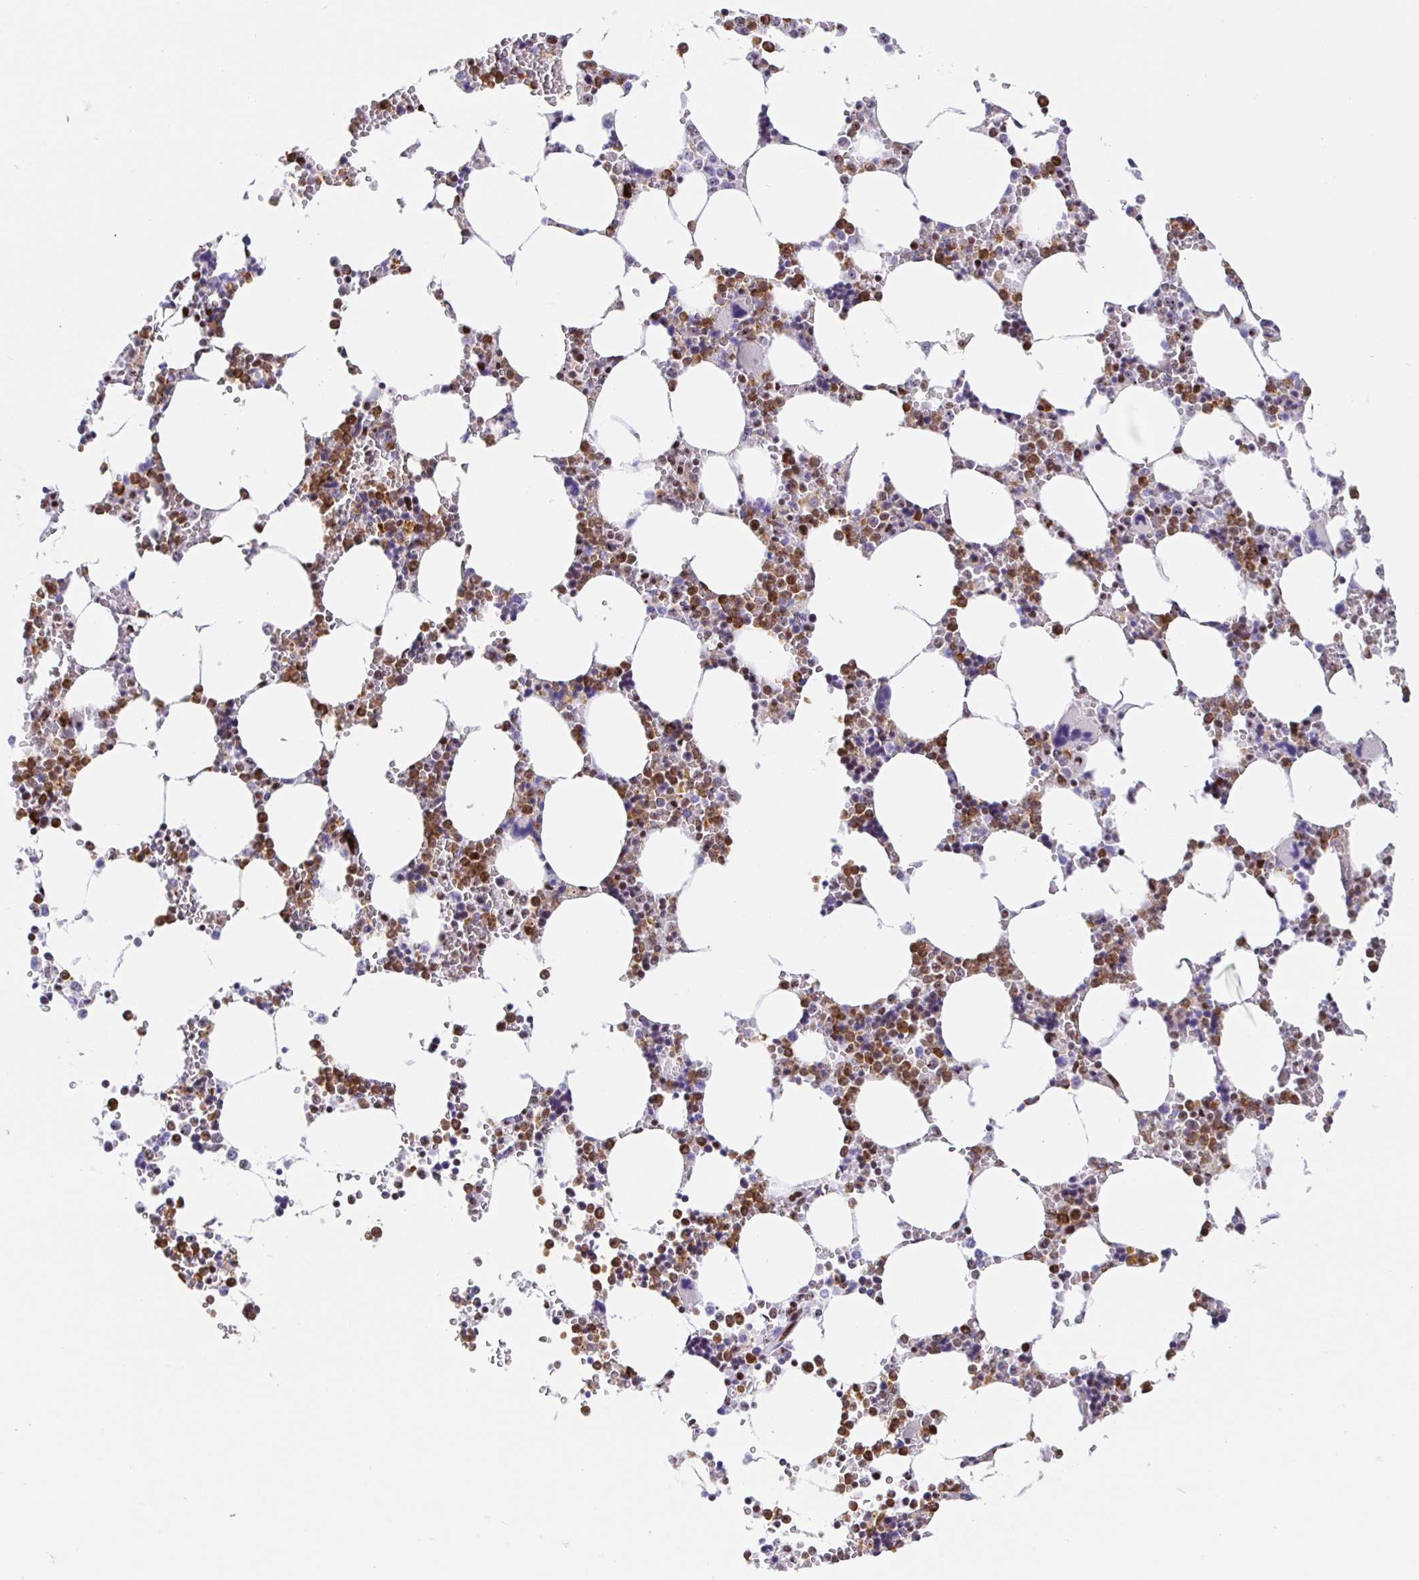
{"staining": {"intensity": "strong", "quantity": "25%-75%", "location": "cytoplasmic/membranous"}, "tissue": "bone marrow", "cell_type": "Hematopoietic cells", "image_type": "normal", "snomed": [{"axis": "morphology", "description": "Normal tissue, NOS"}, {"axis": "topography", "description": "Bone marrow"}], "caption": "This is an image of immunohistochemistry (IHC) staining of normal bone marrow, which shows strong staining in the cytoplasmic/membranous of hematopoietic cells.", "gene": "SETD5", "patient": {"sex": "male", "age": 64}}